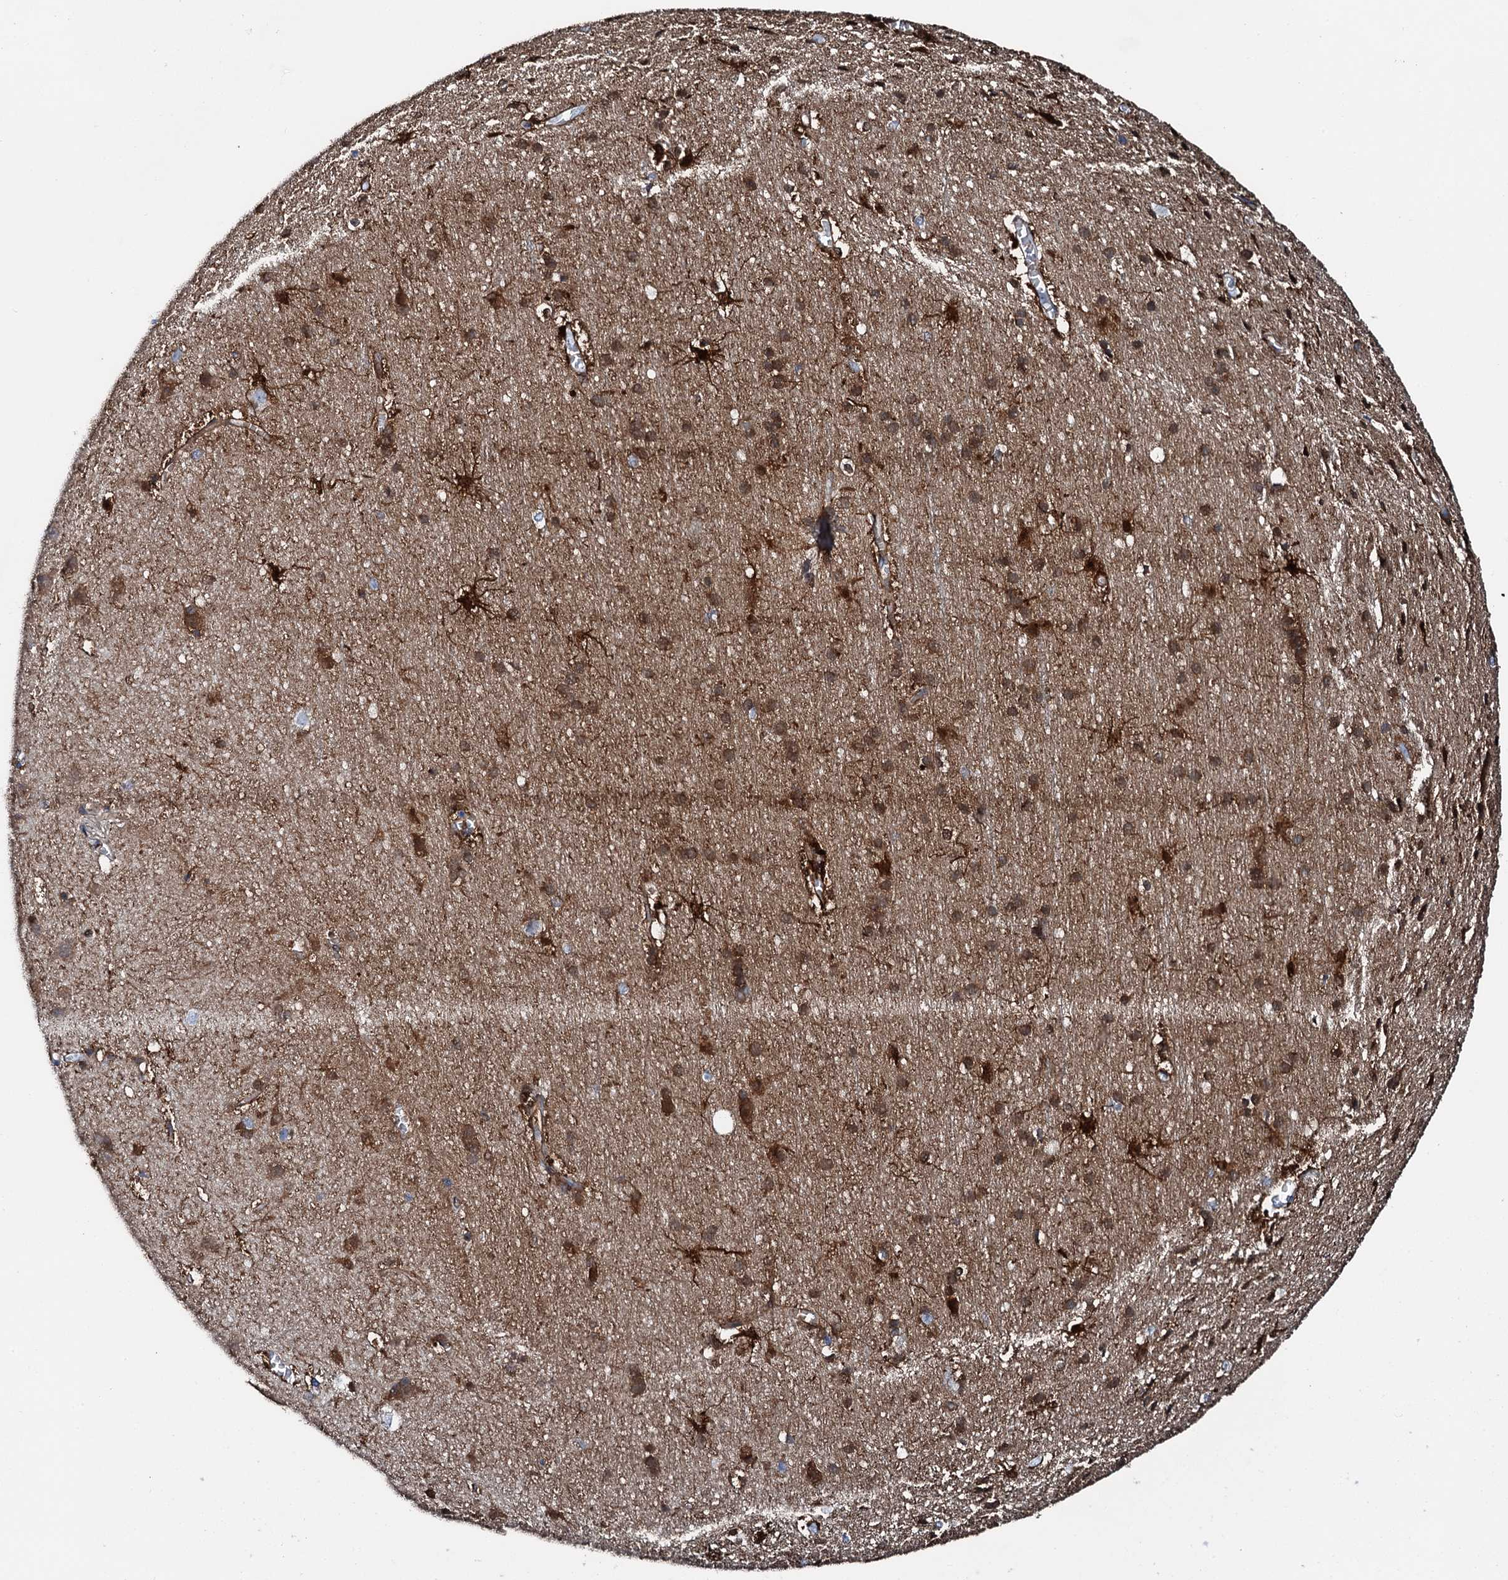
{"staining": {"intensity": "strong", "quantity": ">75%", "location": "cytoplasmic/membranous"}, "tissue": "cerebral cortex", "cell_type": "Endothelial cells", "image_type": "normal", "snomed": [{"axis": "morphology", "description": "Normal tissue, NOS"}, {"axis": "topography", "description": "Cerebral cortex"}], "caption": "A brown stain shows strong cytoplasmic/membranous expression of a protein in endothelial cells of unremarkable cerebral cortex. (DAB (3,3'-diaminobenzidine) IHC with brightfield microscopy, high magnification).", "gene": "GFOD2", "patient": {"sex": "male", "age": 54}}